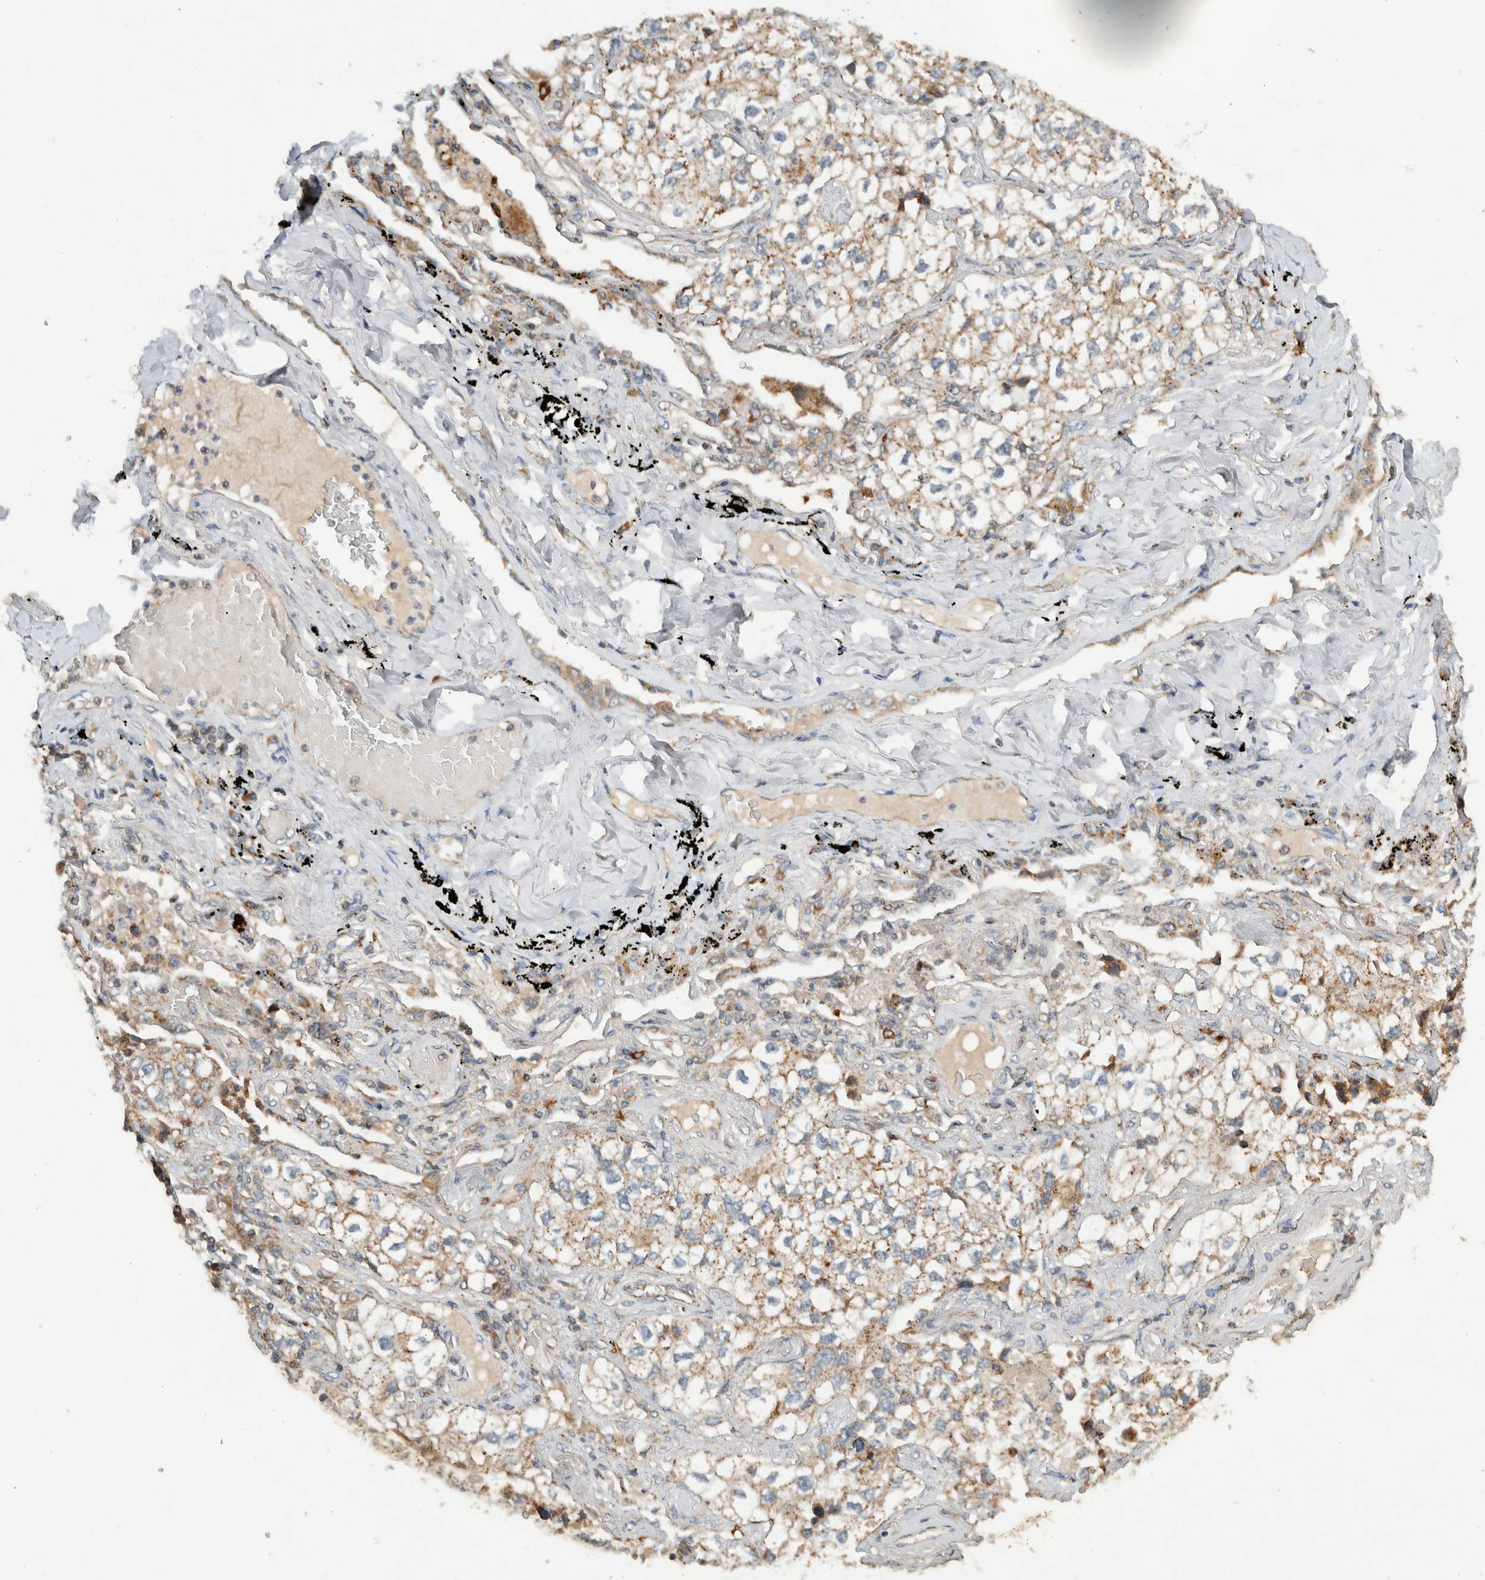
{"staining": {"intensity": "weak", "quantity": ">75%", "location": "cytoplasmic/membranous"}, "tissue": "lung cancer", "cell_type": "Tumor cells", "image_type": "cancer", "snomed": [{"axis": "morphology", "description": "Adenocarcinoma, NOS"}, {"axis": "topography", "description": "Lung"}], "caption": "Immunohistochemistry (DAB) staining of lung cancer (adenocarcinoma) reveals weak cytoplasmic/membranous protein staining in about >75% of tumor cells. (Brightfield microscopy of DAB IHC at high magnification).", "gene": "AMPD1", "patient": {"sex": "male", "age": 63}}